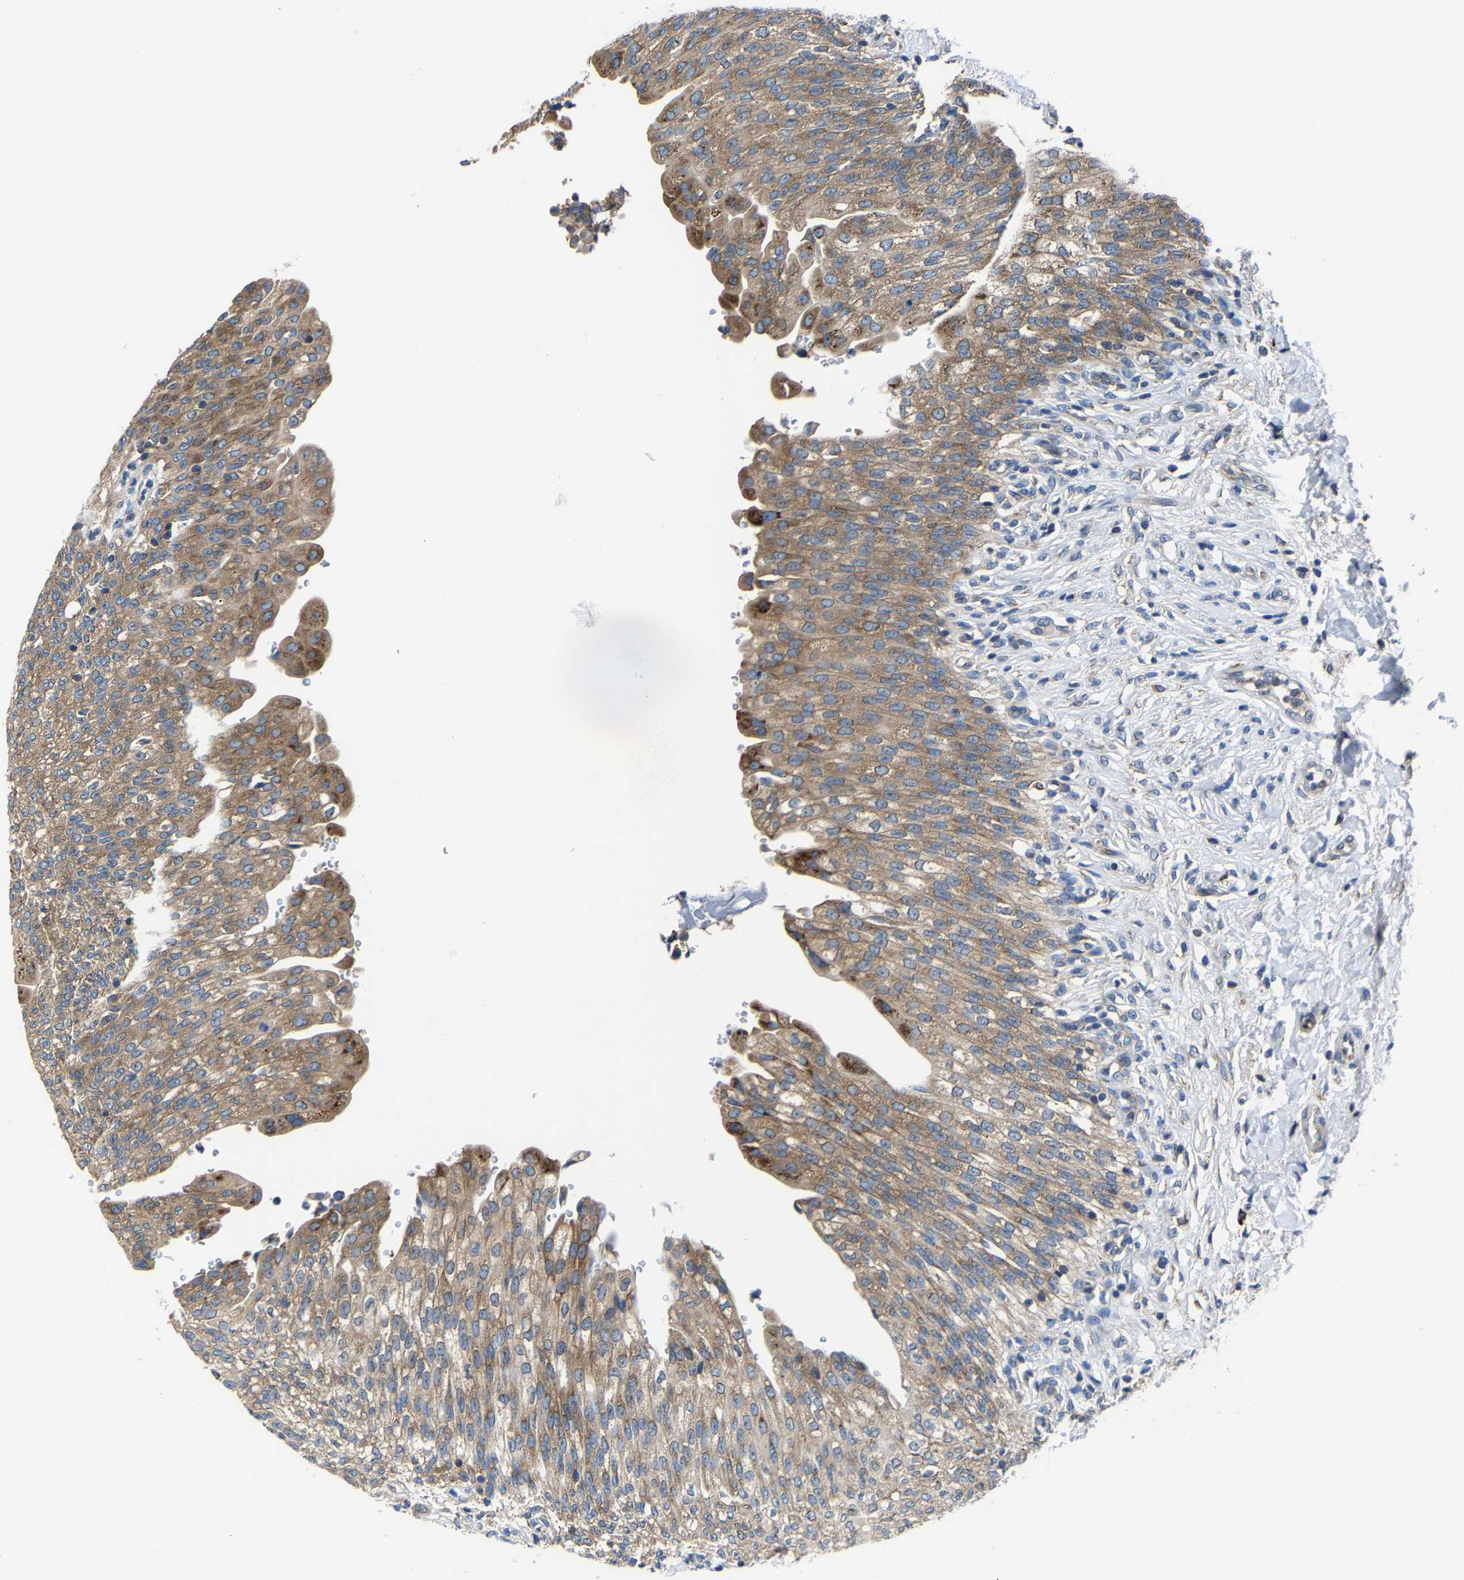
{"staining": {"intensity": "strong", "quantity": ">75%", "location": "cytoplasmic/membranous"}, "tissue": "urinary bladder", "cell_type": "Urothelial cells", "image_type": "normal", "snomed": [{"axis": "morphology", "description": "Urothelial carcinoma, High grade"}, {"axis": "topography", "description": "Urinary bladder"}], "caption": "Immunohistochemical staining of normal urinary bladder displays high levels of strong cytoplasmic/membranous staining in approximately >75% of urothelial cells. (DAB IHC with brightfield microscopy, high magnification).", "gene": "G3BP2", "patient": {"sex": "male", "age": 46}}